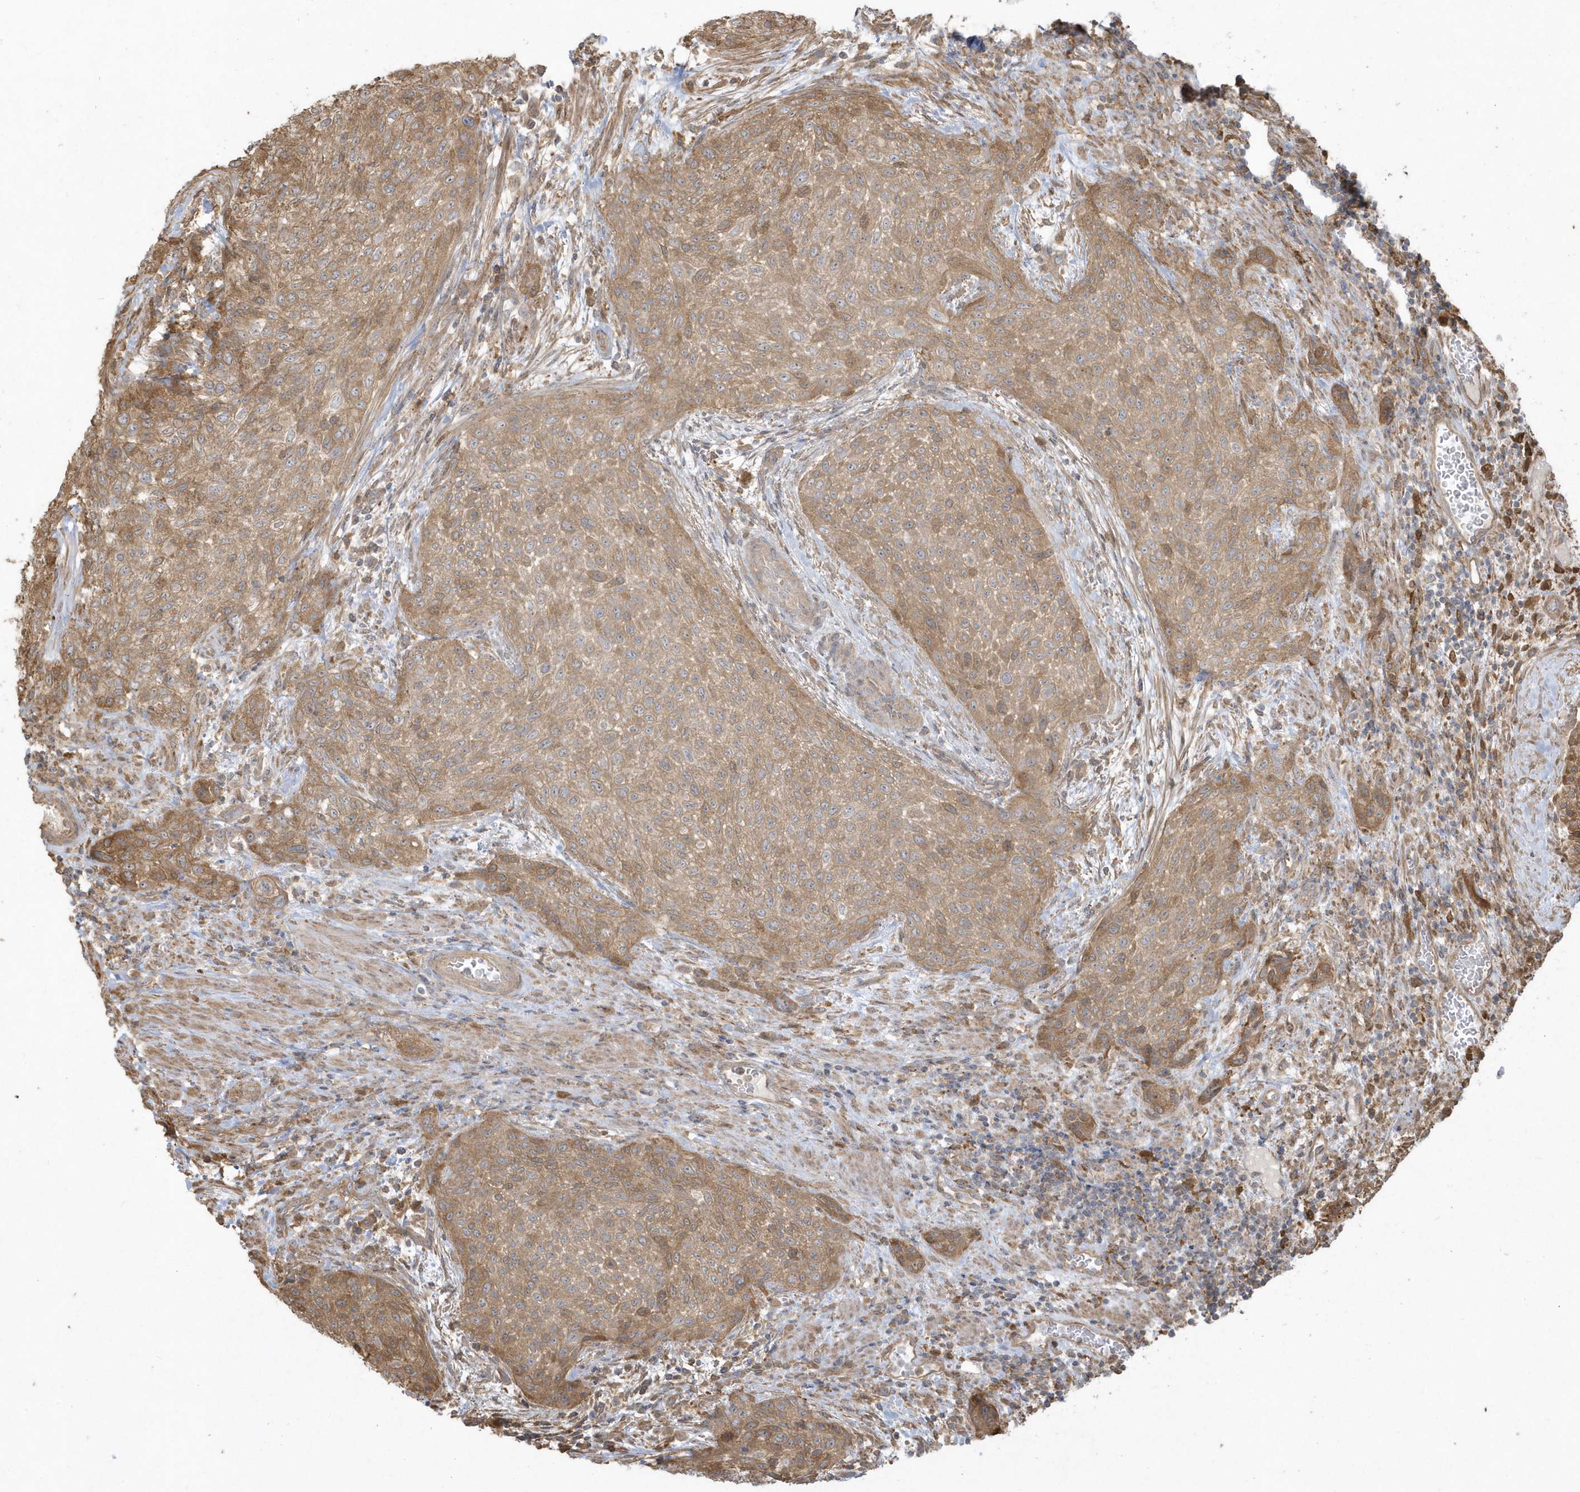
{"staining": {"intensity": "moderate", "quantity": ">75%", "location": "cytoplasmic/membranous"}, "tissue": "urothelial cancer", "cell_type": "Tumor cells", "image_type": "cancer", "snomed": [{"axis": "morphology", "description": "Urothelial carcinoma, High grade"}, {"axis": "topography", "description": "Urinary bladder"}], "caption": "Protein expression analysis of human urothelial carcinoma (high-grade) reveals moderate cytoplasmic/membranous positivity in about >75% of tumor cells. Nuclei are stained in blue.", "gene": "HNMT", "patient": {"sex": "male", "age": 35}}